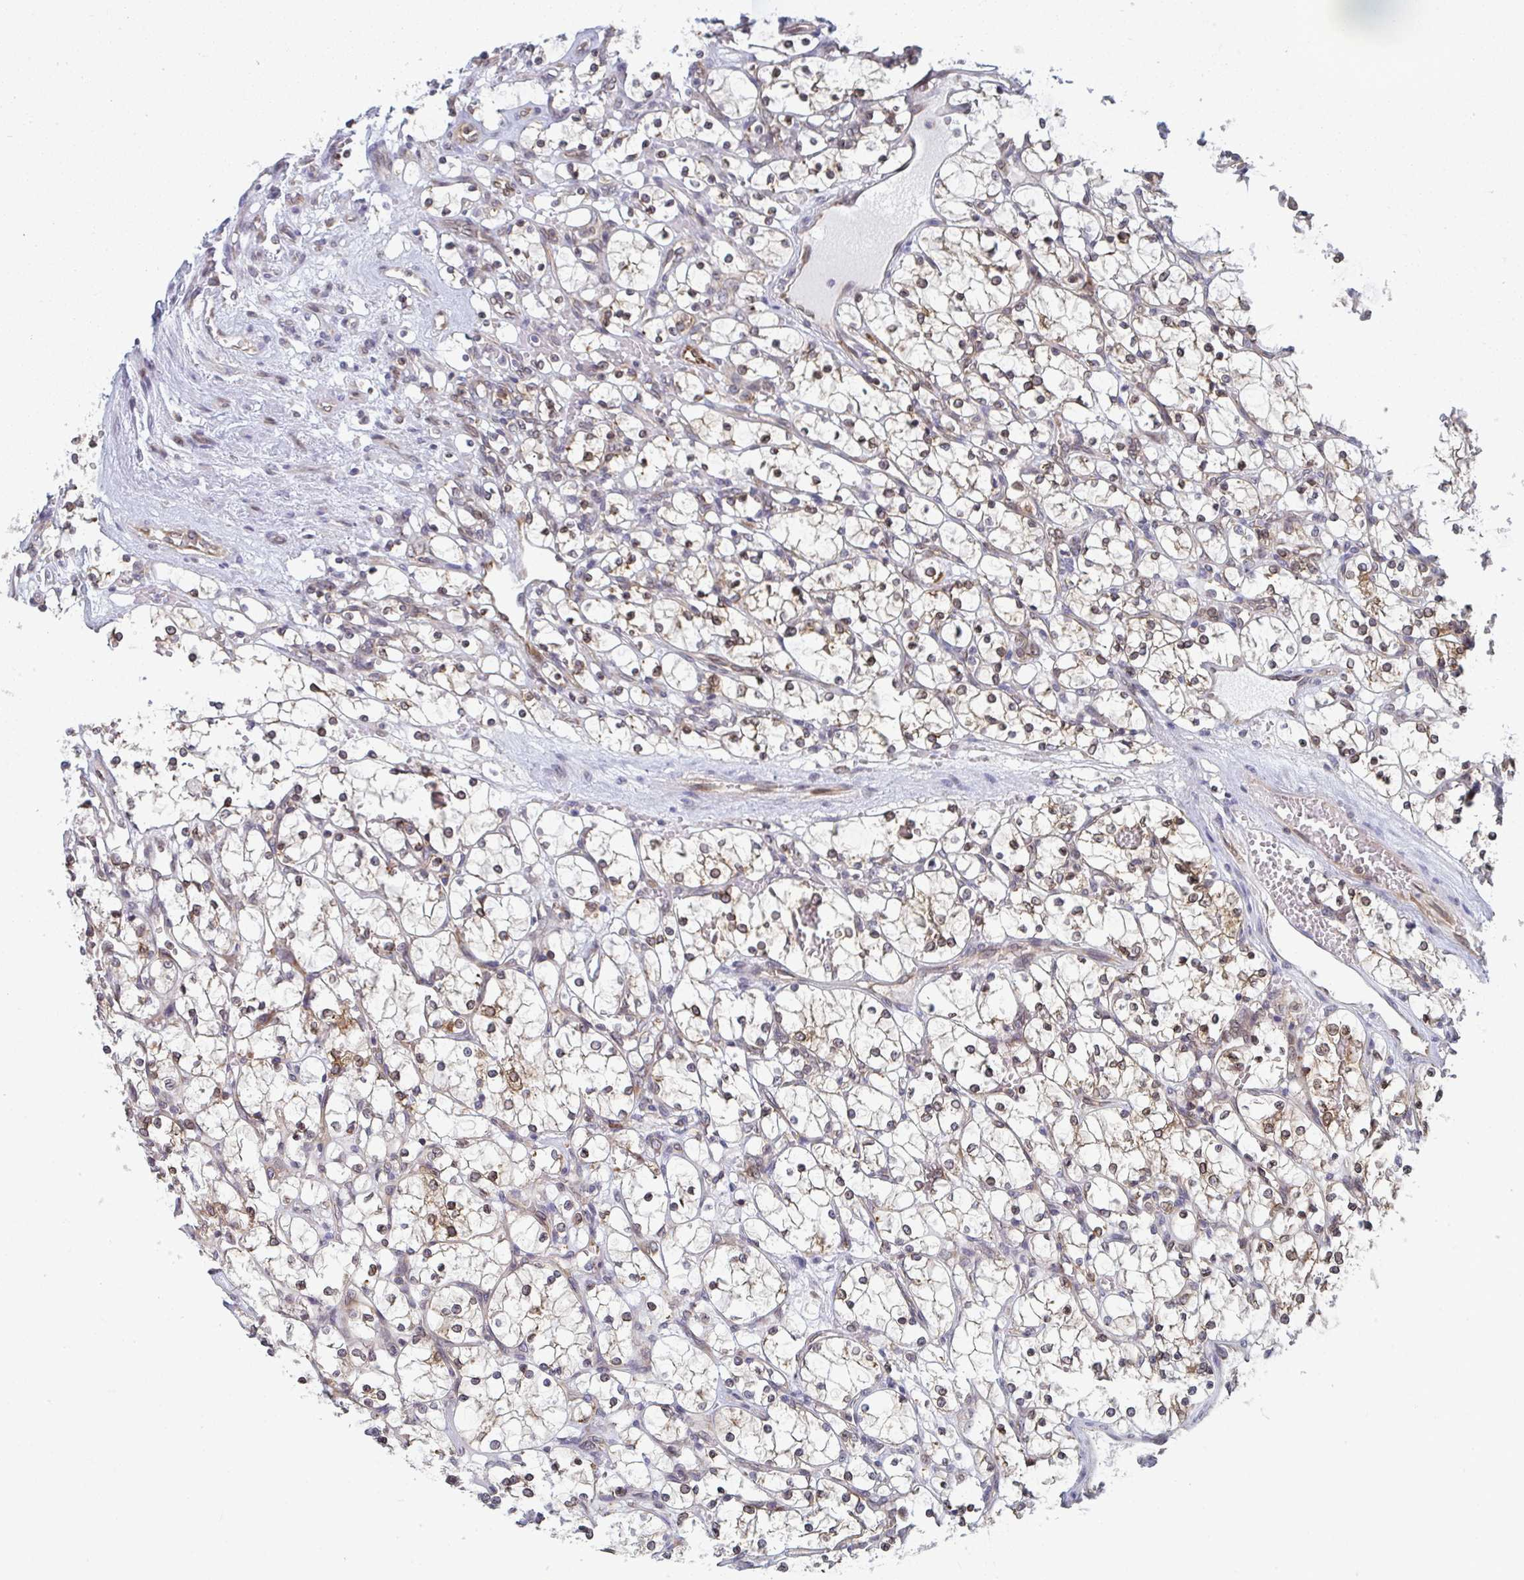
{"staining": {"intensity": "moderate", "quantity": "<25%", "location": "cytoplasmic/membranous,nuclear"}, "tissue": "renal cancer", "cell_type": "Tumor cells", "image_type": "cancer", "snomed": [{"axis": "morphology", "description": "Adenocarcinoma, NOS"}, {"axis": "topography", "description": "Kidney"}], "caption": "An image showing moderate cytoplasmic/membranous and nuclear positivity in about <25% of tumor cells in renal cancer, as visualized by brown immunohistochemical staining.", "gene": "LYSMD4", "patient": {"sex": "female", "age": 69}}